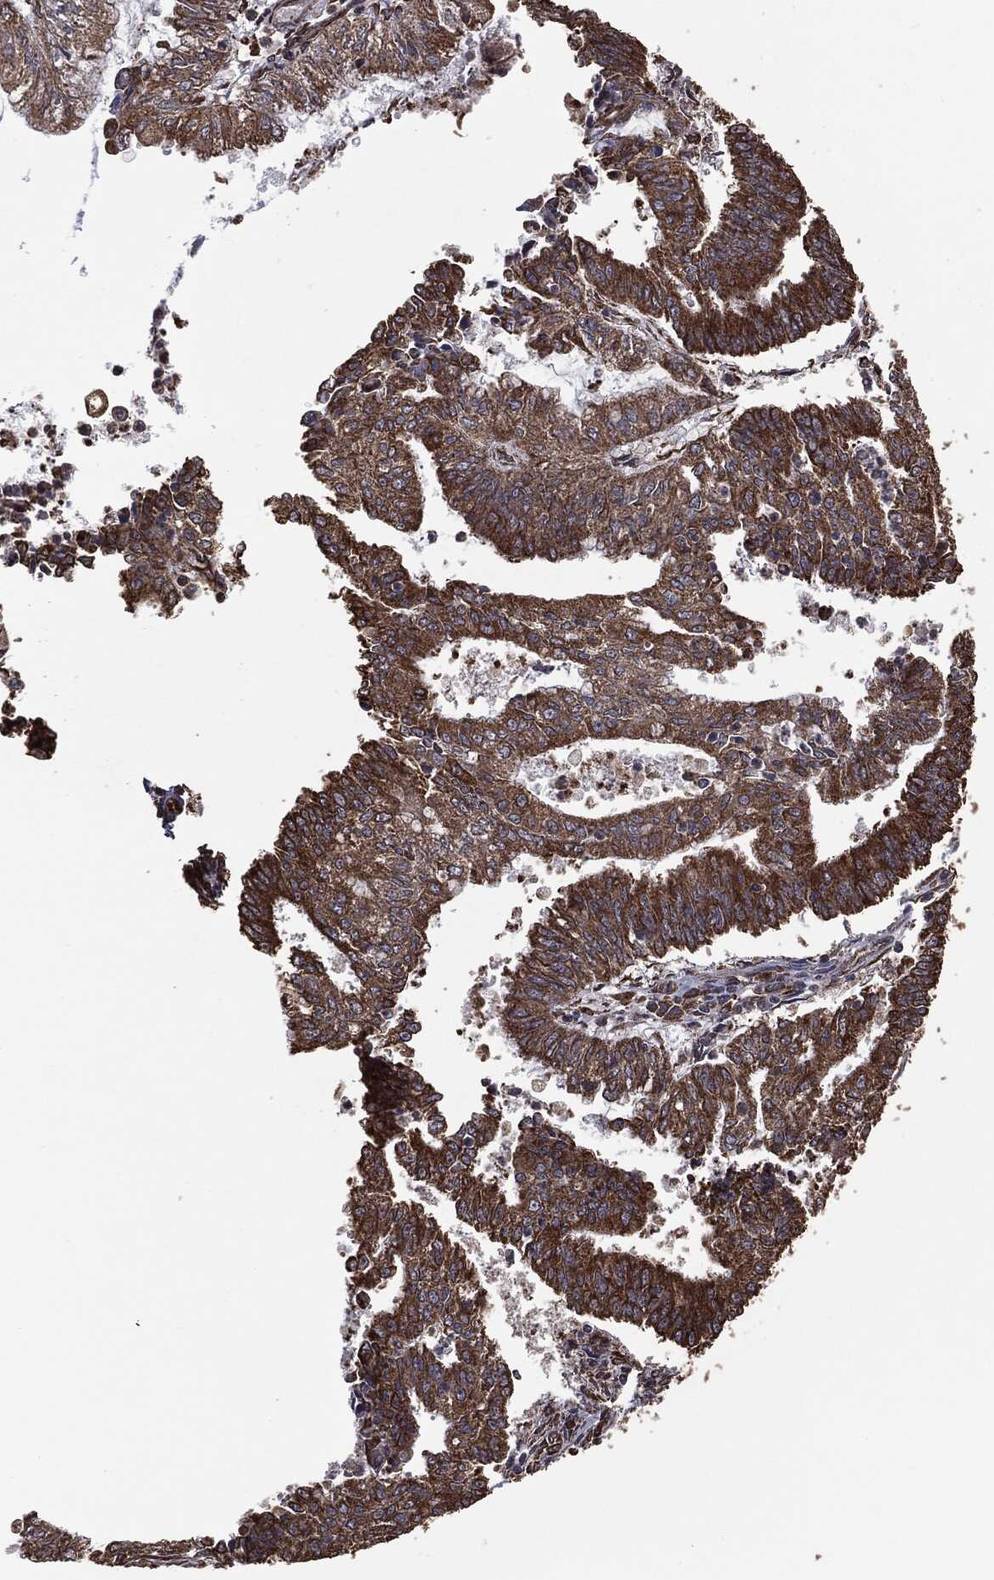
{"staining": {"intensity": "moderate", "quantity": ">75%", "location": "cytoplasmic/membranous"}, "tissue": "endometrial cancer", "cell_type": "Tumor cells", "image_type": "cancer", "snomed": [{"axis": "morphology", "description": "Adenocarcinoma, NOS"}, {"axis": "topography", "description": "Endometrium"}], "caption": "Immunohistochemistry of human endometrial cancer displays medium levels of moderate cytoplasmic/membranous expression in about >75% of tumor cells. The staining is performed using DAB brown chromogen to label protein expression. The nuclei are counter-stained blue using hematoxylin.", "gene": "MTOR", "patient": {"sex": "female", "age": 61}}